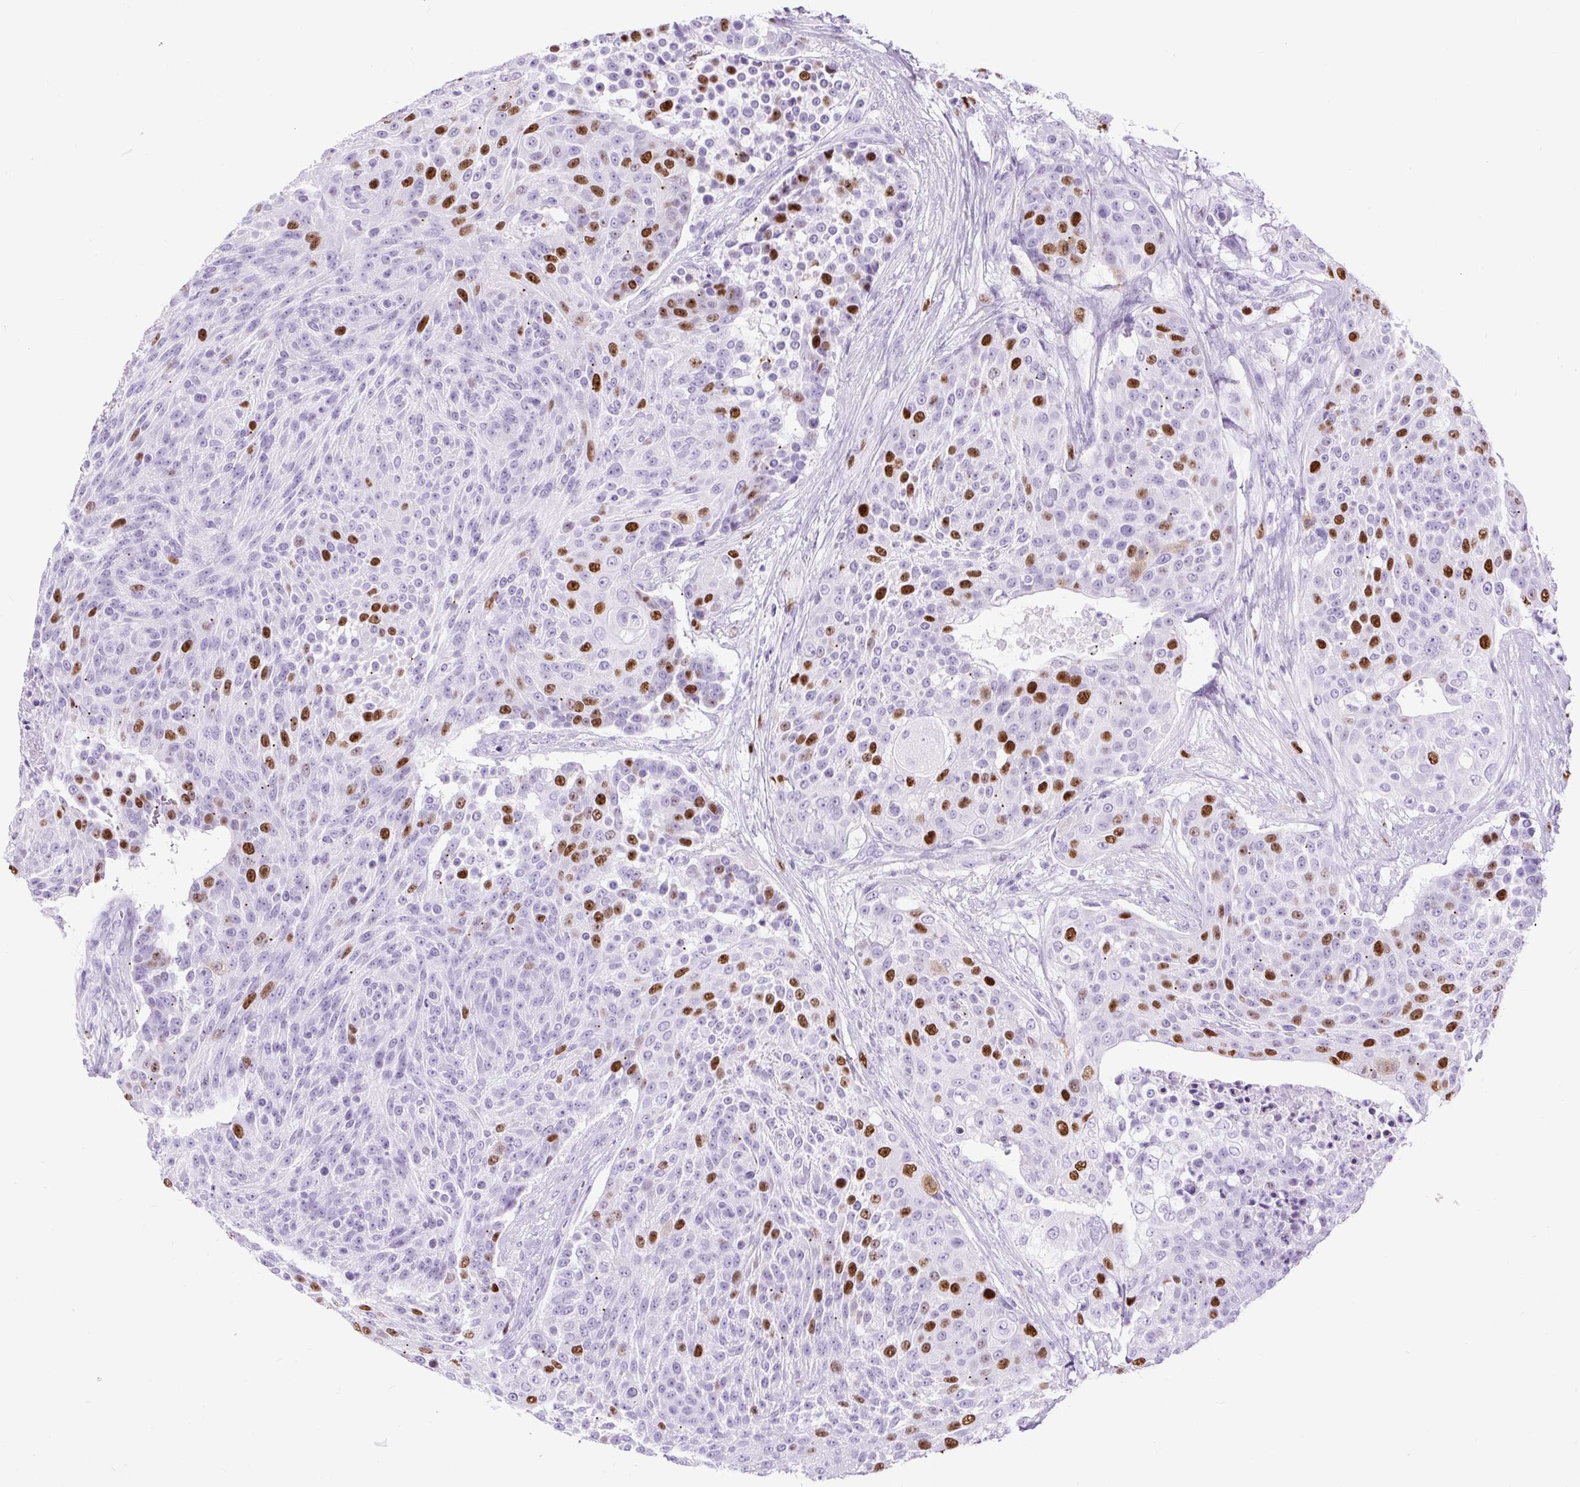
{"staining": {"intensity": "strong", "quantity": "25%-75%", "location": "nuclear"}, "tissue": "urothelial cancer", "cell_type": "Tumor cells", "image_type": "cancer", "snomed": [{"axis": "morphology", "description": "Urothelial carcinoma, High grade"}, {"axis": "topography", "description": "Urinary bladder"}], "caption": "A micrograph showing strong nuclear expression in approximately 25%-75% of tumor cells in high-grade urothelial carcinoma, as visualized by brown immunohistochemical staining.", "gene": "RACGAP1", "patient": {"sex": "female", "age": 63}}